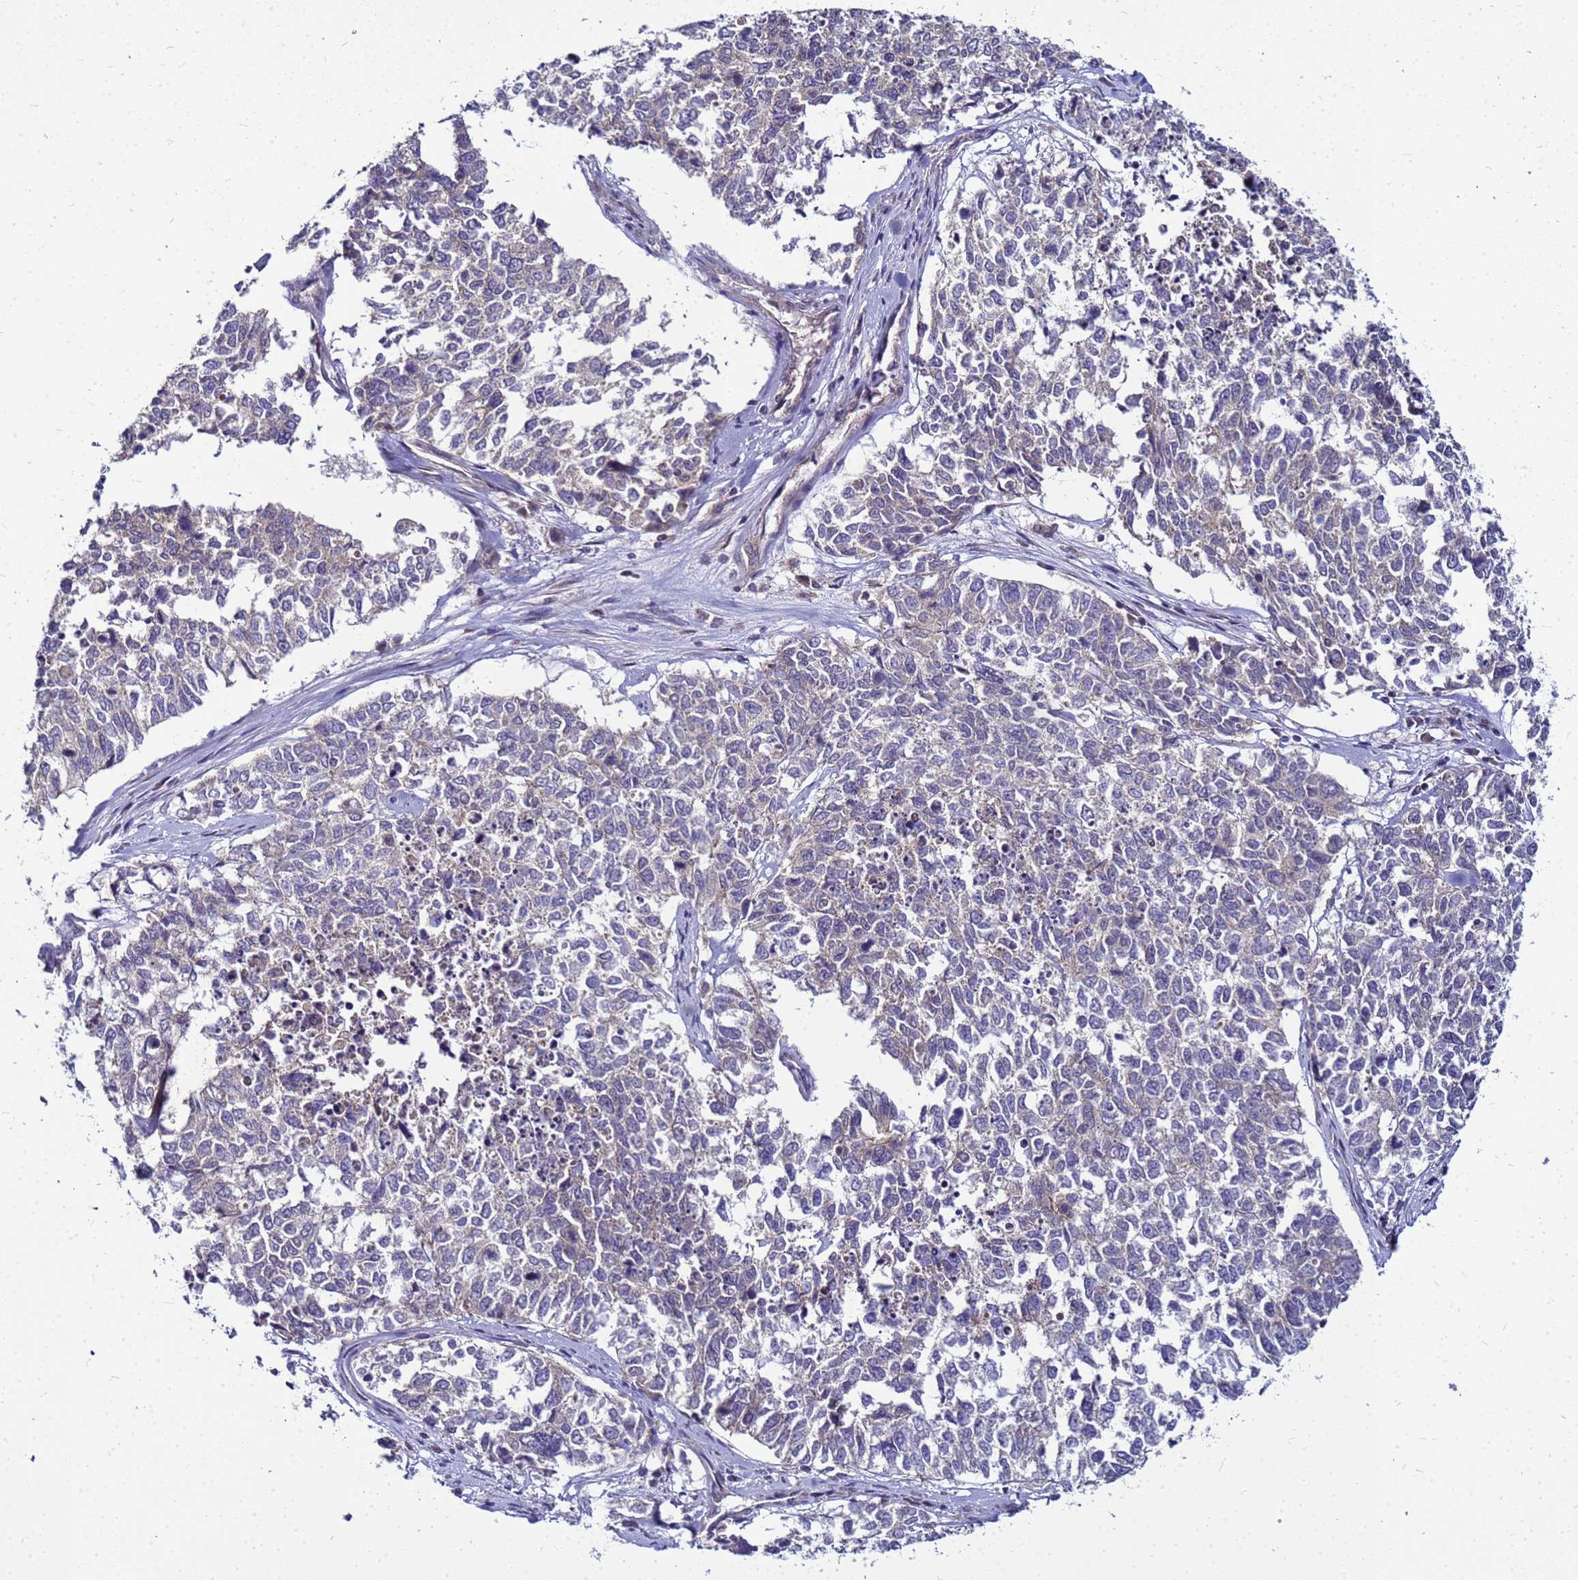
{"staining": {"intensity": "negative", "quantity": "none", "location": "none"}, "tissue": "cervical cancer", "cell_type": "Tumor cells", "image_type": "cancer", "snomed": [{"axis": "morphology", "description": "Squamous cell carcinoma, NOS"}, {"axis": "topography", "description": "Cervix"}], "caption": "This is an immunohistochemistry (IHC) image of cervical cancer (squamous cell carcinoma). There is no positivity in tumor cells.", "gene": "SAT1", "patient": {"sex": "female", "age": 63}}